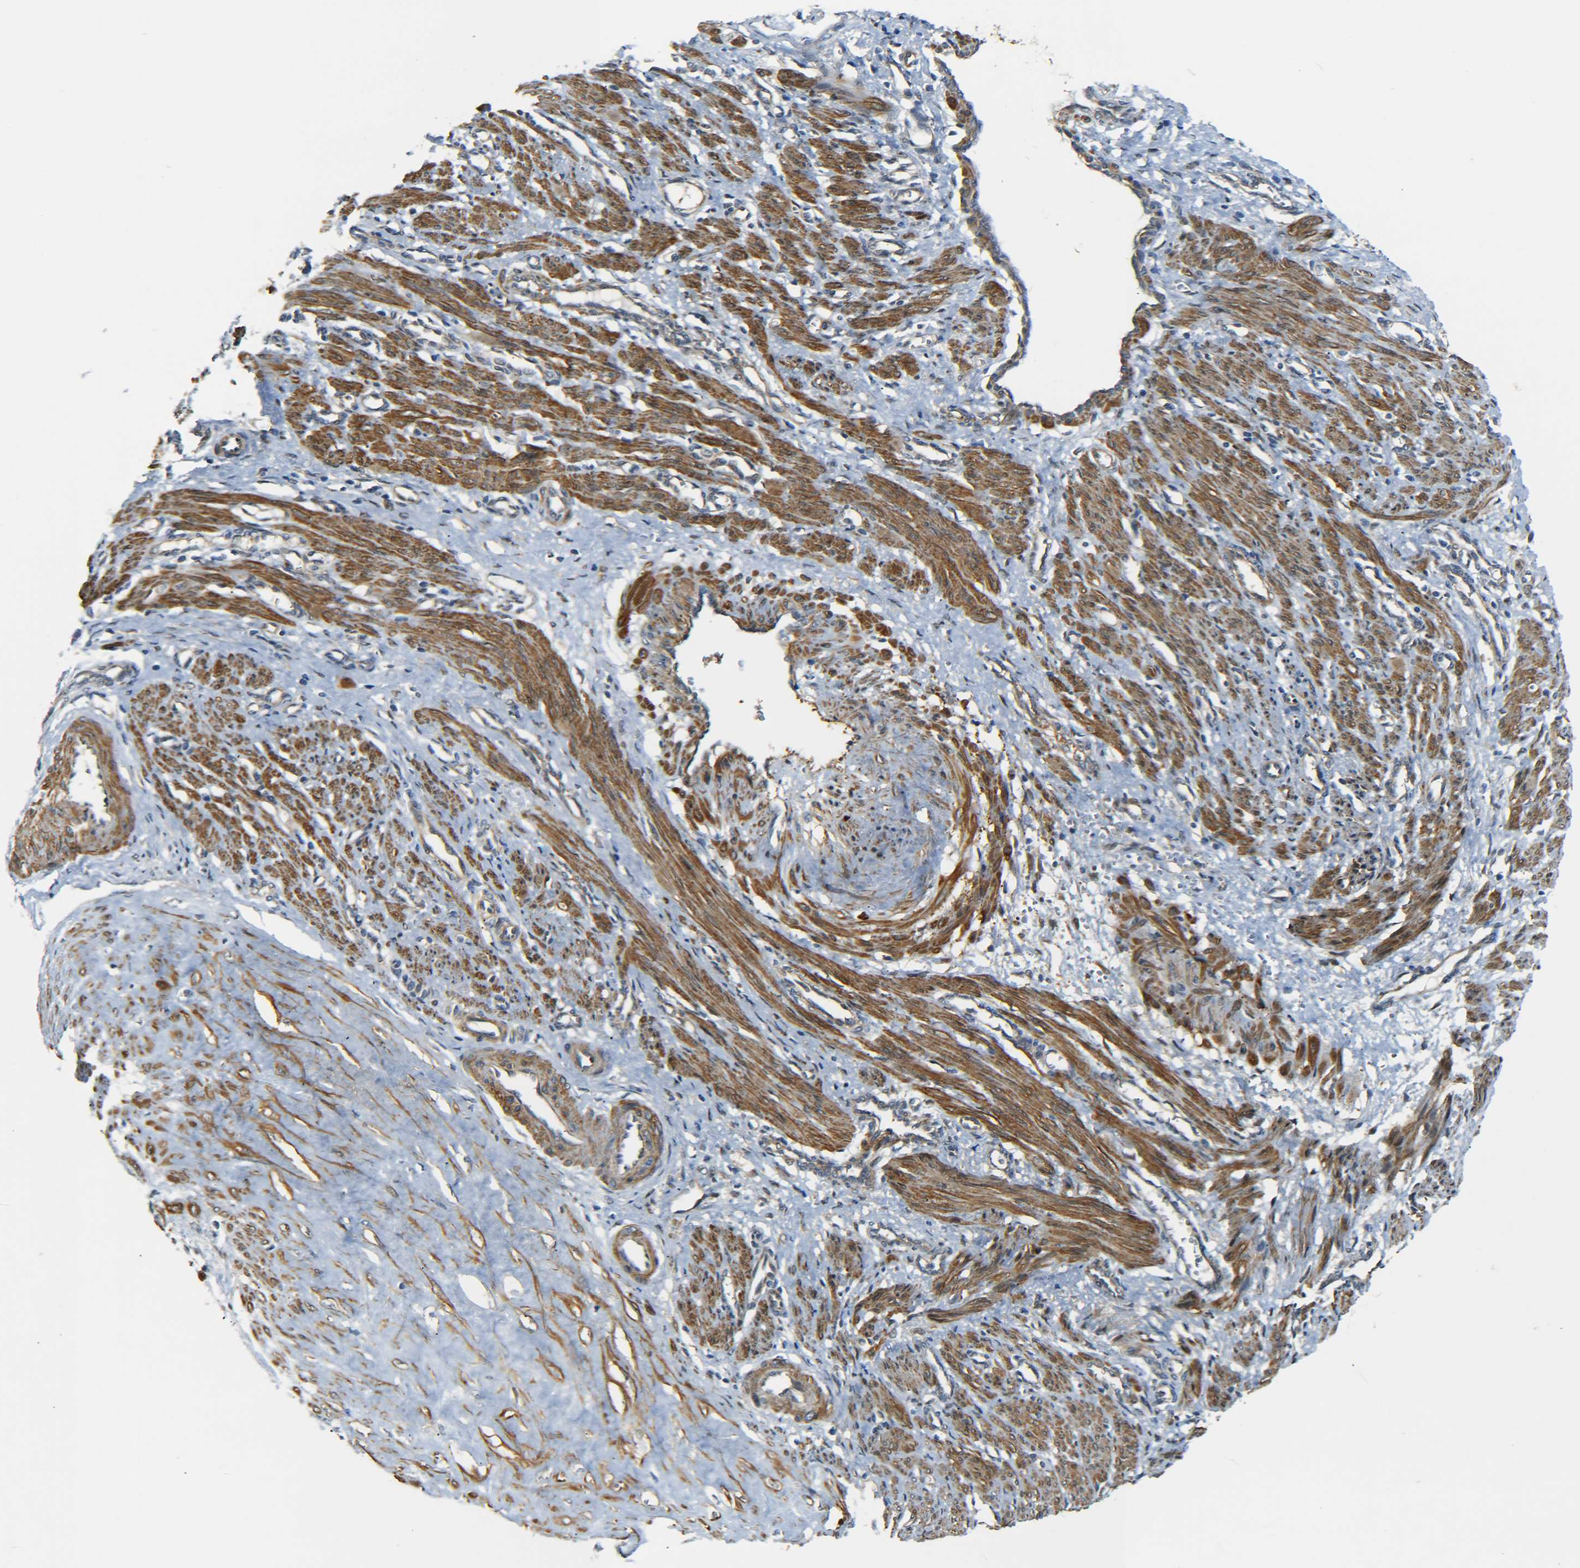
{"staining": {"intensity": "strong", "quantity": ">75%", "location": "cytoplasmic/membranous"}, "tissue": "smooth muscle", "cell_type": "Smooth muscle cells", "image_type": "normal", "snomed": [{"axis": "morphology", "description": "Normal tissue, NOS"}, {"axis": "topography", "description": "Endometrium"}], "caption": "Smooth muscle stained with IHC demonstrates strong cytoplasmic/membranous positivity in approximately >75% of smooth muscle cells.", "gene": "MEIS1", "patient": {"sex": "female", "age": 33}}